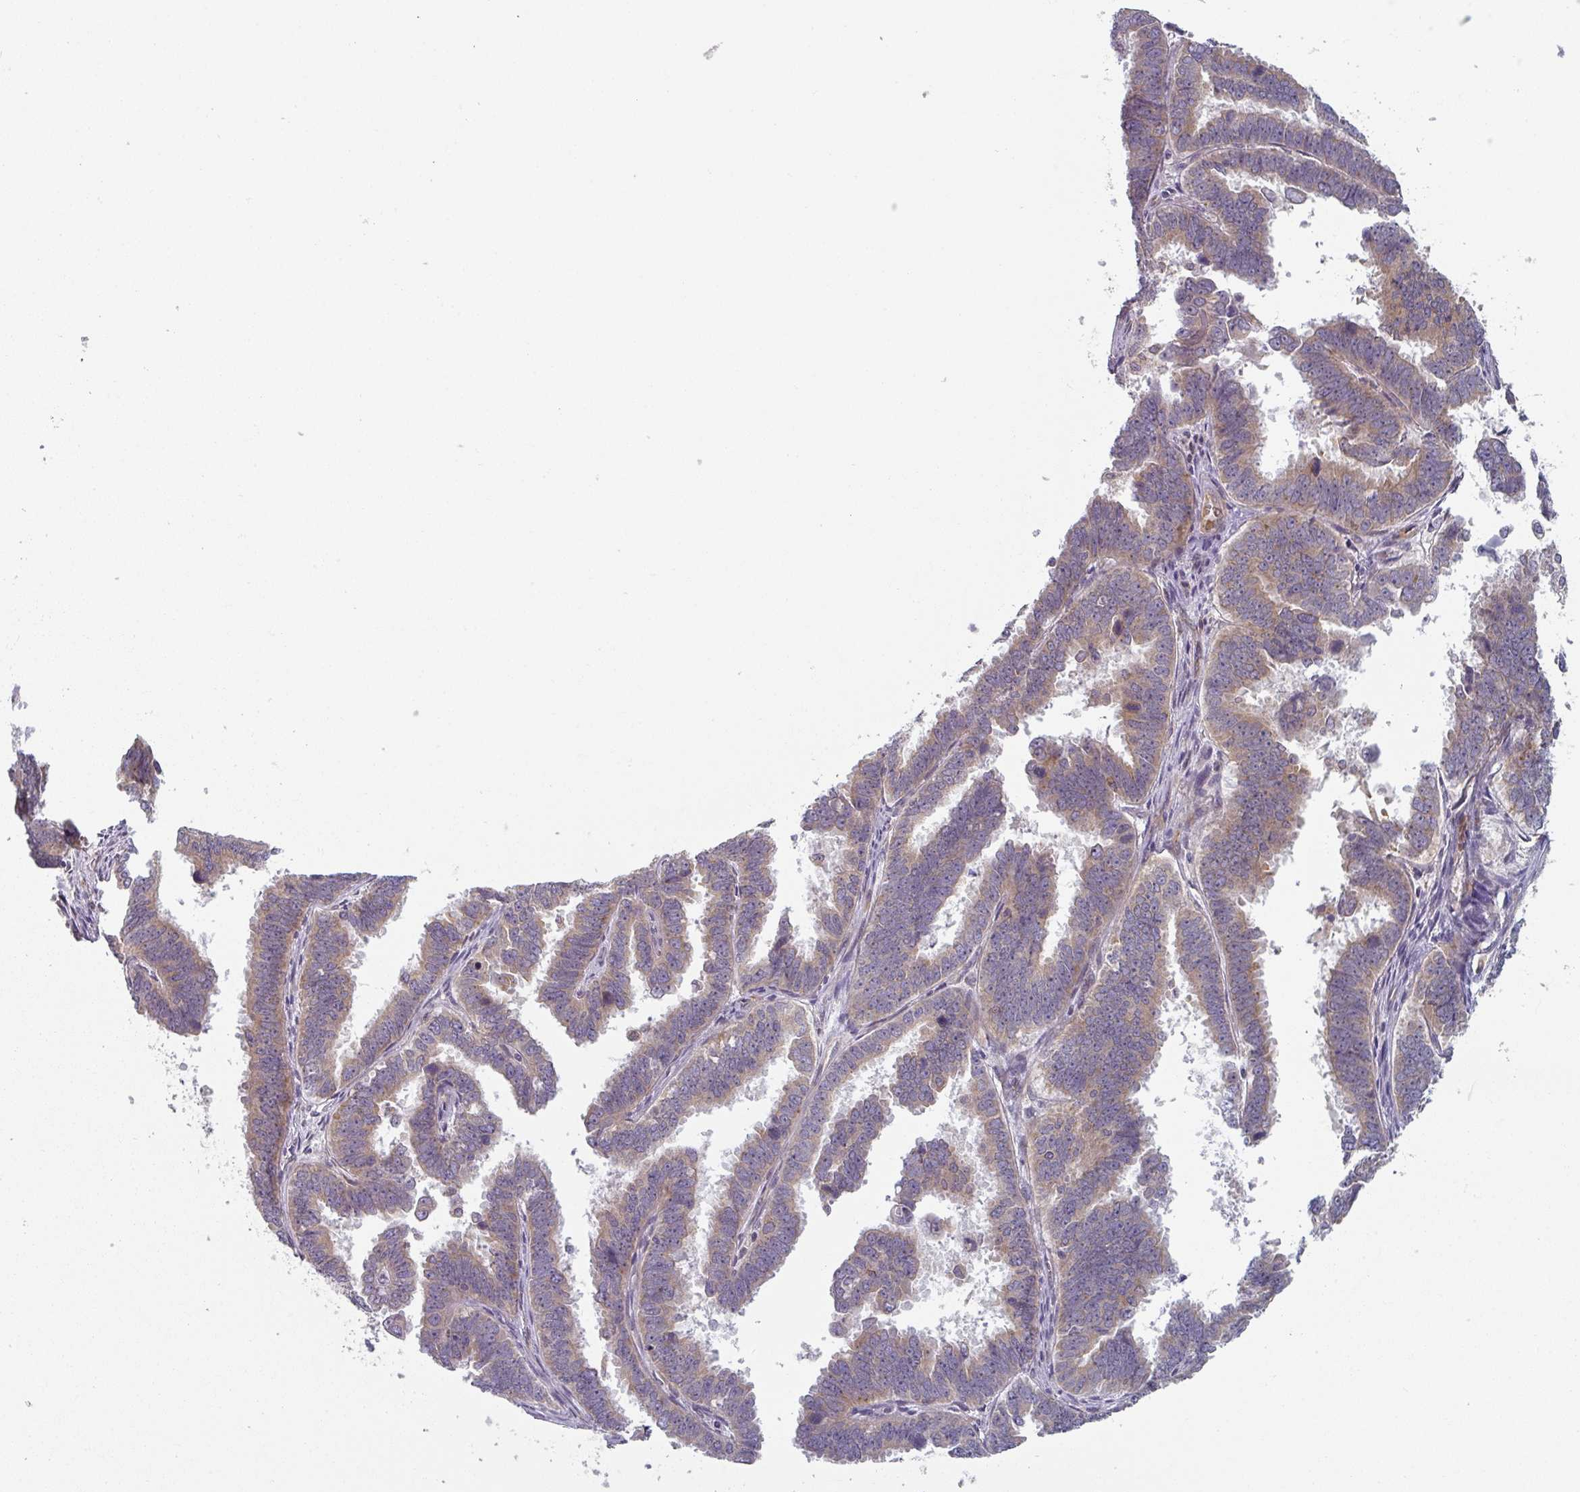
{"staining": {"intensity": "weak", "quantity": ">75%", "location": "cytoplasmic/membranous"}, "tissue": "endometrial cancer", "cell_type": "Tumor cells", "image_type": "cancer", "snomed": [{"axis": "morphology", "description": "Adenocarcinoma, NOS"}, {"axis": "topography", "description": "Endometrium"}], "caption": "Immunohistochemistry of human endometrial cancer (adenocarcinoma) demonstrates low levels of weak cytoplasmic/membranous expression in about >75% of tumor cells. (brown staining indicates protein expression, while blue staining denotes nuclei).", "gene": "TAPT1", "patient": {"sex": "female", "age": 75}}